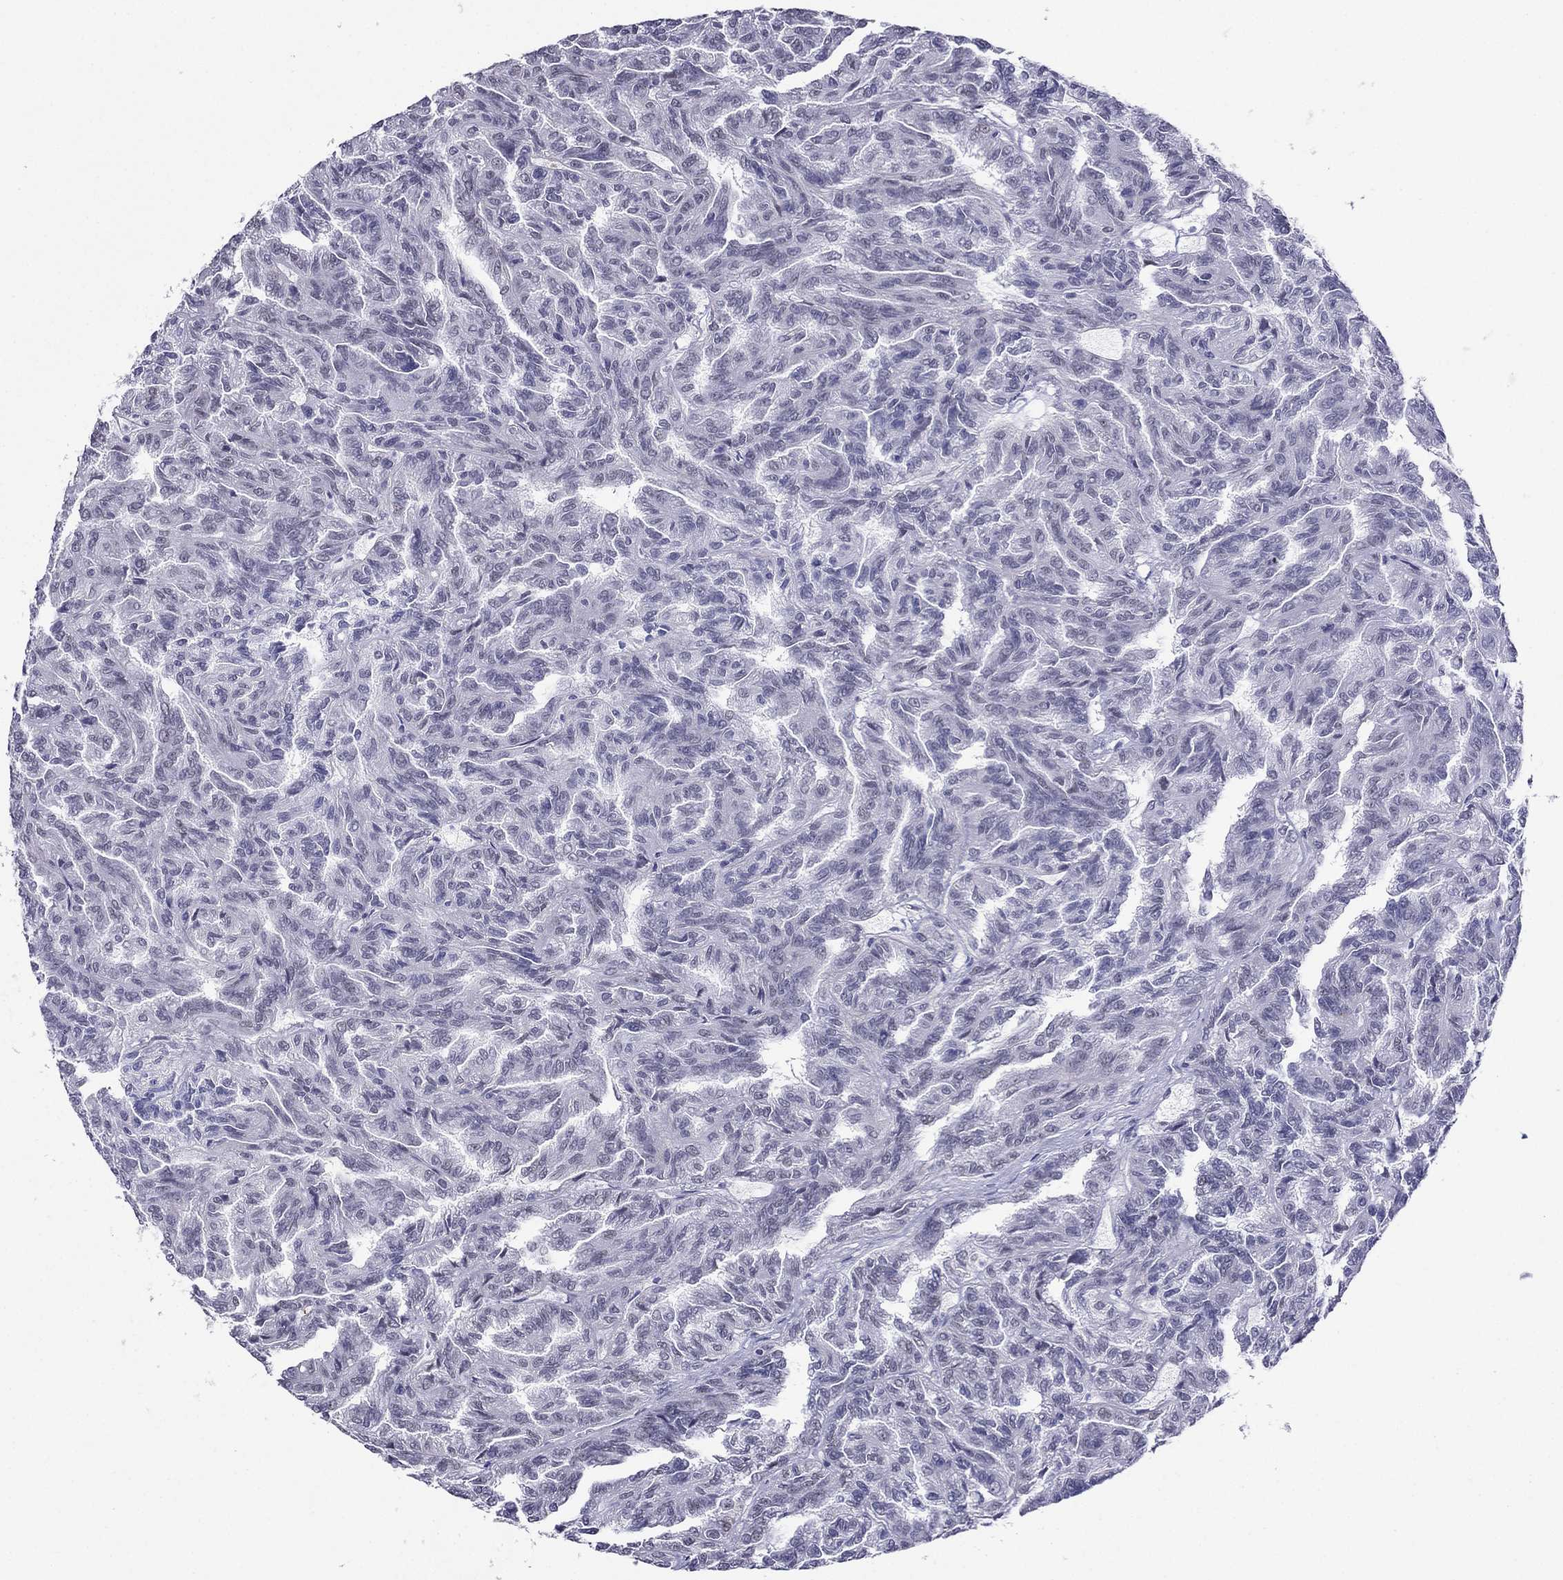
{"staining": {"intensity": "negative", "quantity": "none", "location": "none"}, "tissue": "renal cancer", "cell_type": "Tumor cells", "image_type": "cancer", "snomed": [{"axis": "morphology", "description": "Adenocarcinoma, NOS"}, {"axis": "topography", "description": "Kidney"}], "caption": "Micrograph shows no significant protein staining in tumor cells of renal cancer.", "gene": "PPM1G", "patient": {"sex": "male", "age": 79}}